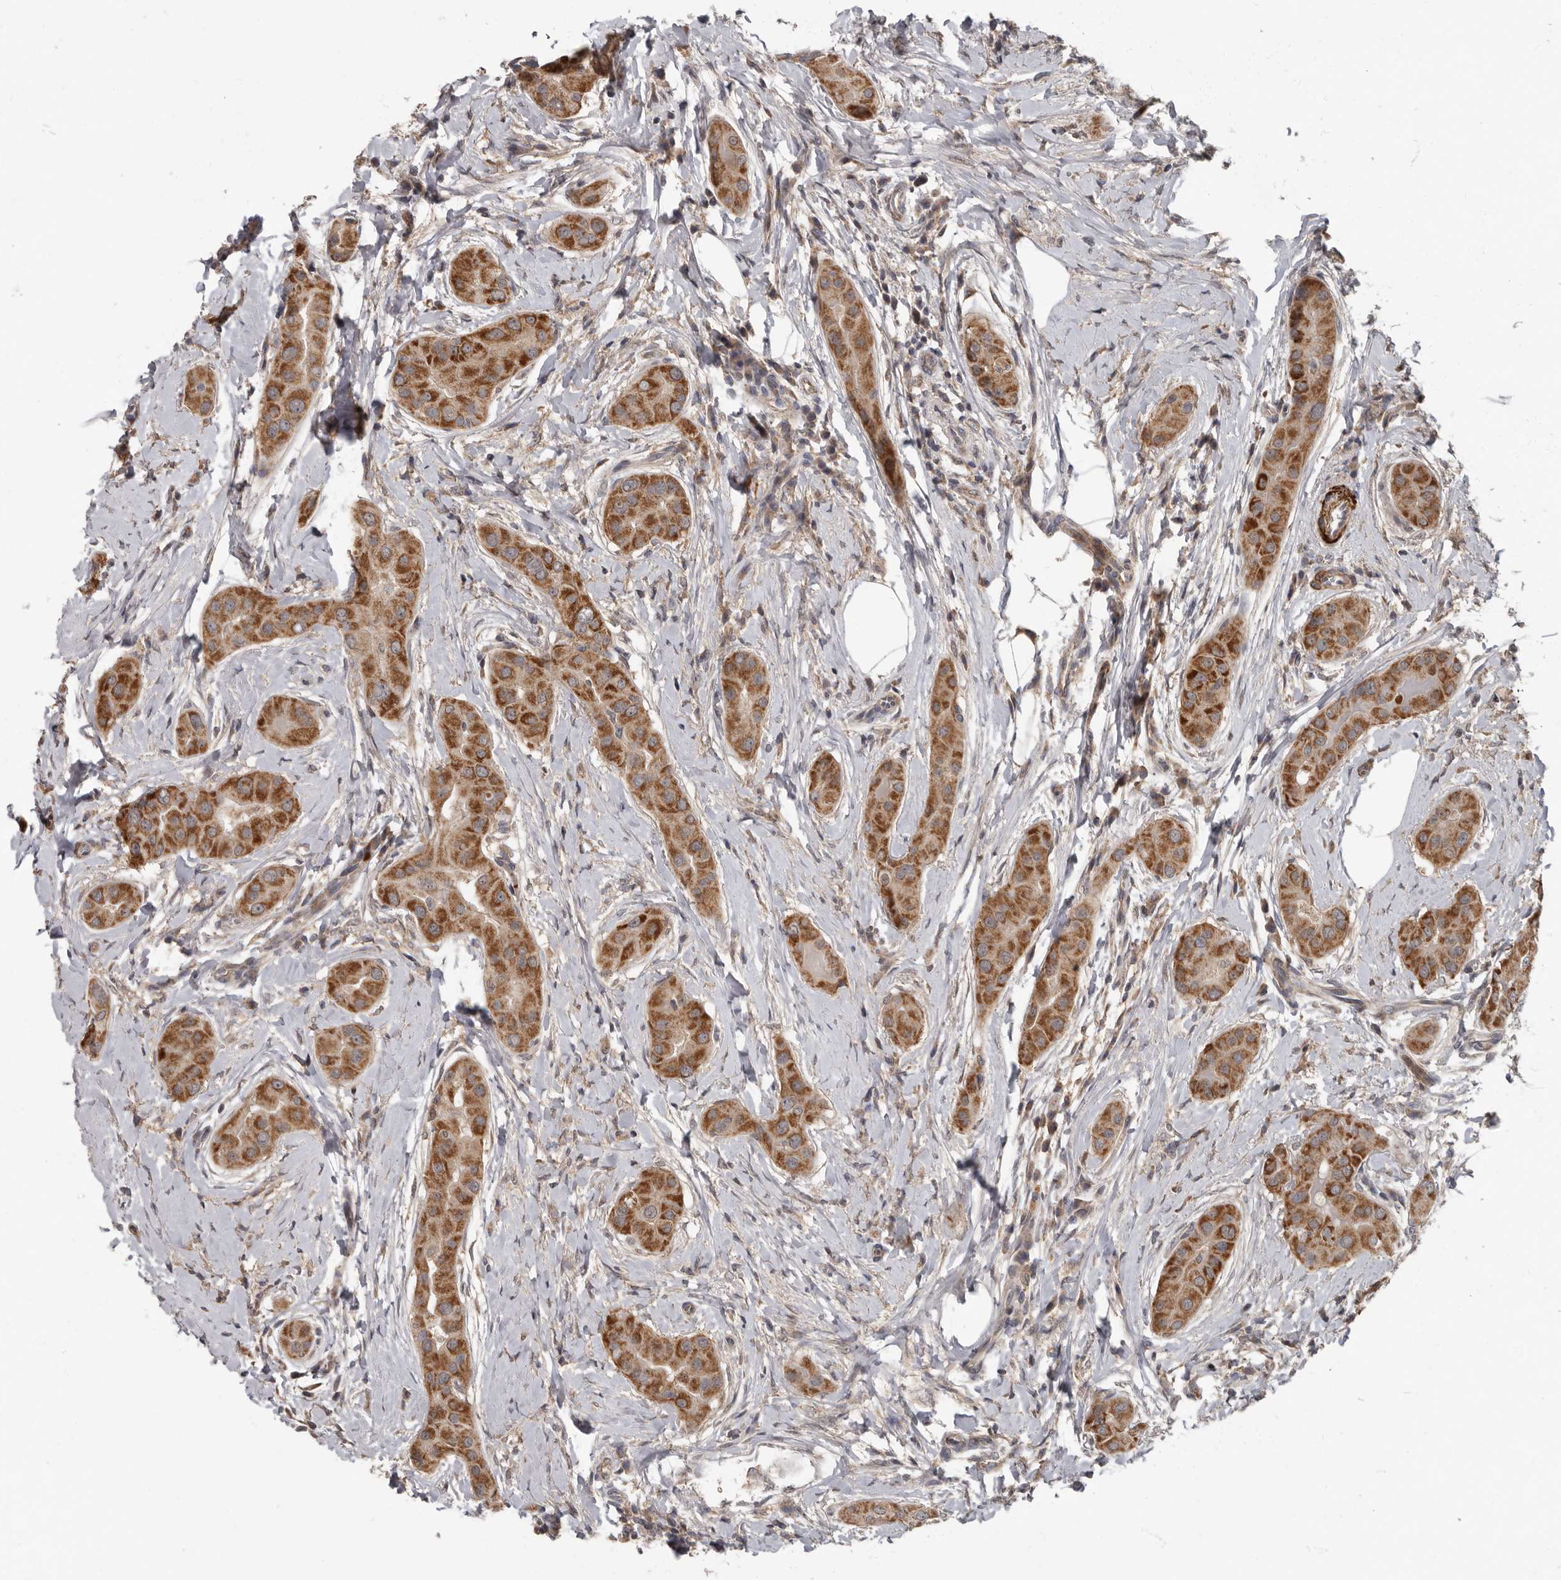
{"staining": {"intensity": "moderate", "quantity": ">75%", "location": "cytoplasmic/membranous"}, "tissue": "thyroid cancer", "cell_type": "Tumor cells", "image_type": "cancer", "snomed": [{"axis": "morphology", "description": "Papillary adenocarcinoma, NOS"}, {"axis": "topography", "description": "Thyroid gland"}], "caption": "Tumor cells reveal medium levels of moderate cytoplasmic/membranous expression in approximately >75% of cells in thyroid papillary adenocarcinoma.", "gene": "FGFR4", "patient": {"sex": "male", "age": 33}}